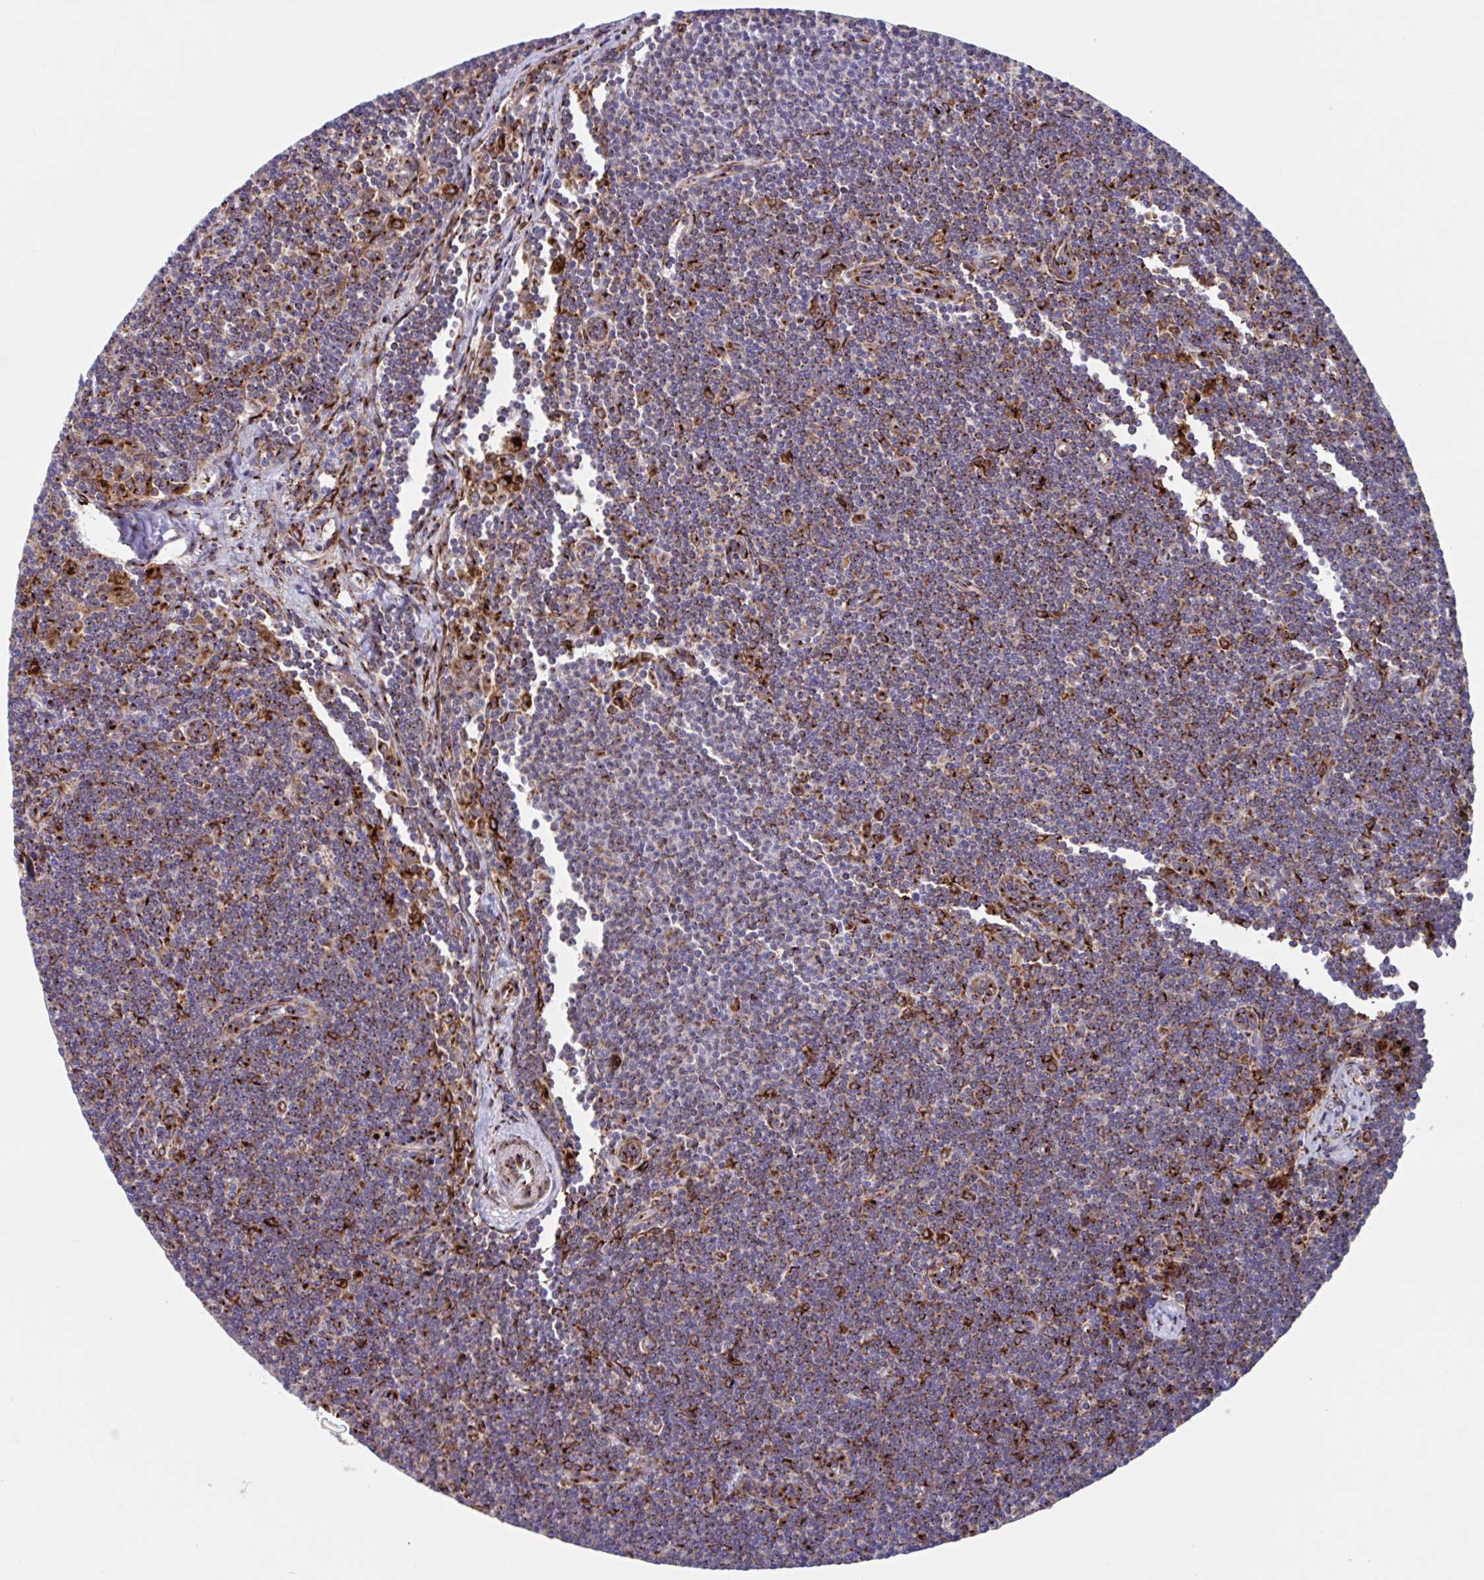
{"staining": {"intensity": "moderate", "quantity": "25%-75%", "location": "cytoplasmic/membranous"}, "tissue": "lymphoma", "cell_type": "Tumor cells", "image_type": "cancer", "snomed": [{"axis": "morphology", "description": "Malignant lymphoma, non-Hodgkin's type, Low grade"}, {"axis": "topography", "description": "Lymph node"}], "caption": "Lymphoma stained with DAB (3,3'-diaminobenzidine) immunohistochemistry (IHC) displays medium levels of moderate cytoplasmic/membranous positivity in about 25%-75% of tumor cells.", "gene": "RFK", "patient": {"sex": "female", "age": 73}}